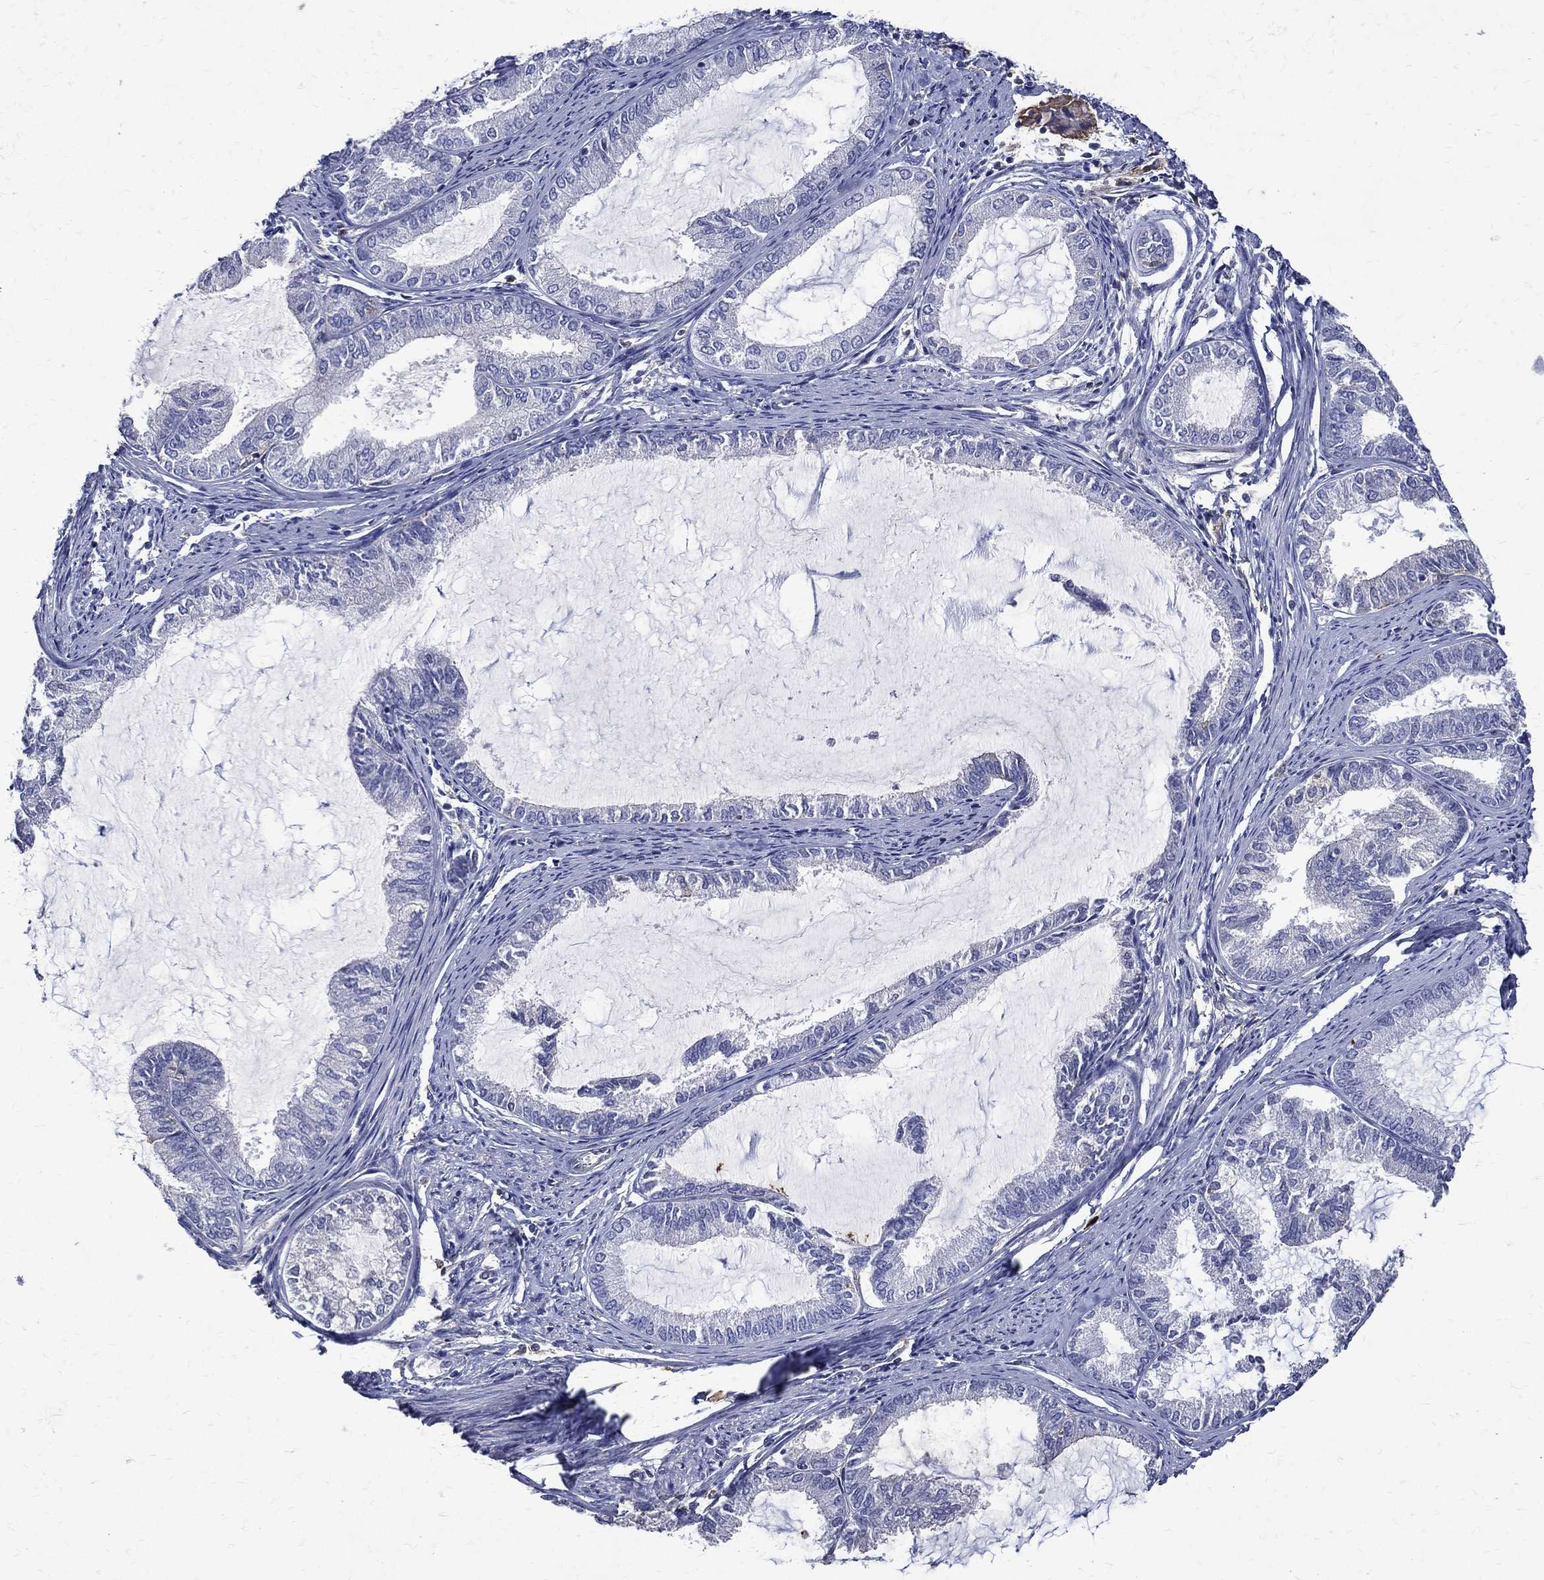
{"staining": {"intensity": "negative", "quantity": "none", "location": "none"}, "tissue": "endometrial cancer", "cell_type": "Tumor cells", "image_type": "cancer", "snomed": [{"axis": "morphology", "description": "Adenocarcinoma, NOS"}, {"axis": "topography", "description": "Endometrium"}], "caption": "This is an immunohistochemistry micrograph of endometrial adenocarcinoma. There is no staining in tumor cells.", "gene": "GPR171", "patient": {"sex": "female", "age": 86}}